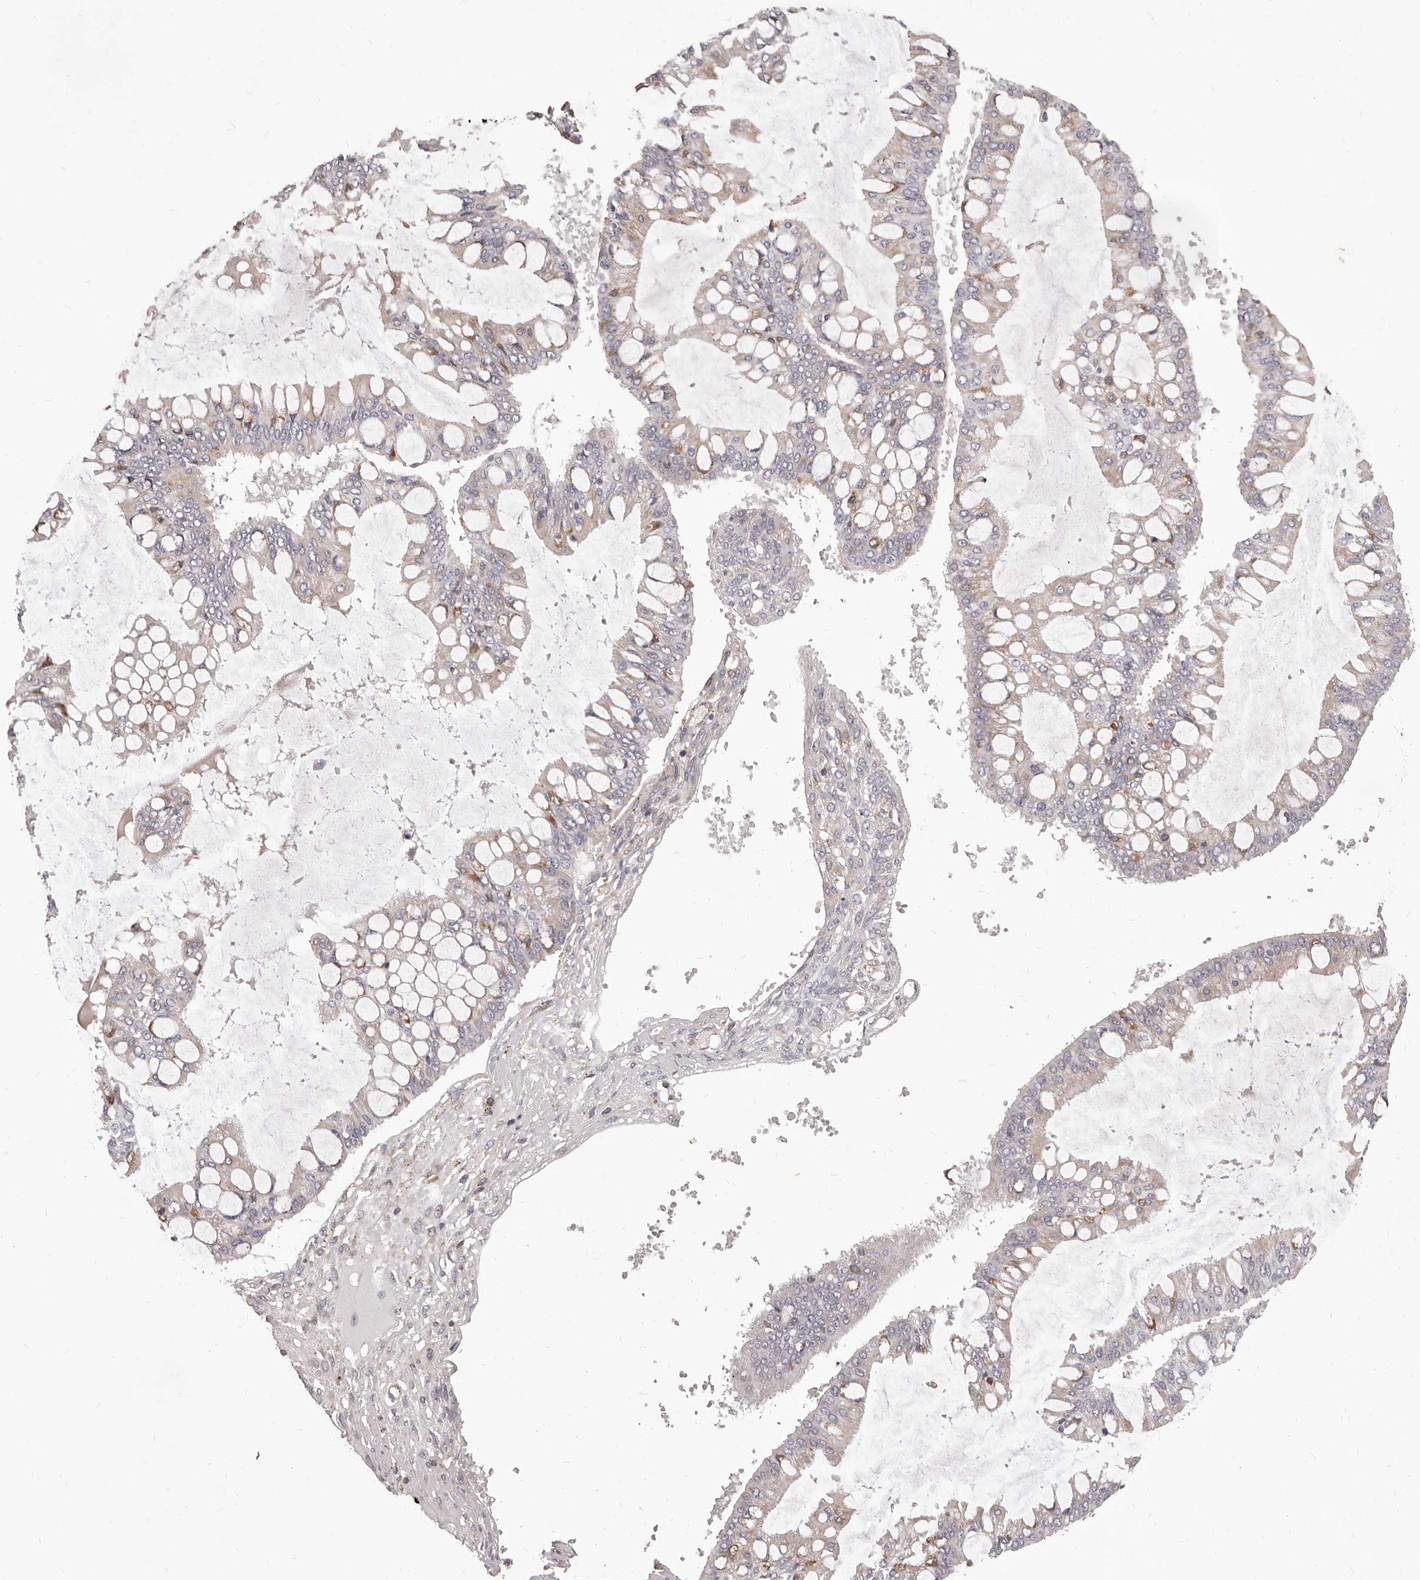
{"staining": {"intensity": "weak", "quantity": "<25%", "location": "cytoplasmic/membranous"}, "tissue": "ovarian cancer", "cell_type": "Tumor cells", "image_type": "cancer", "snomed": [{"axis": "morphology", "description": "Cystadenocarcinoma, mucinous, NOS"}, {"axis": "topography", "description": "Ovary"}], "caption": "Tumor cells show no significant protein staining in ovarian cancer.", "gene": "ALPK1", "patient": {"sex": "female", "age": 73}}